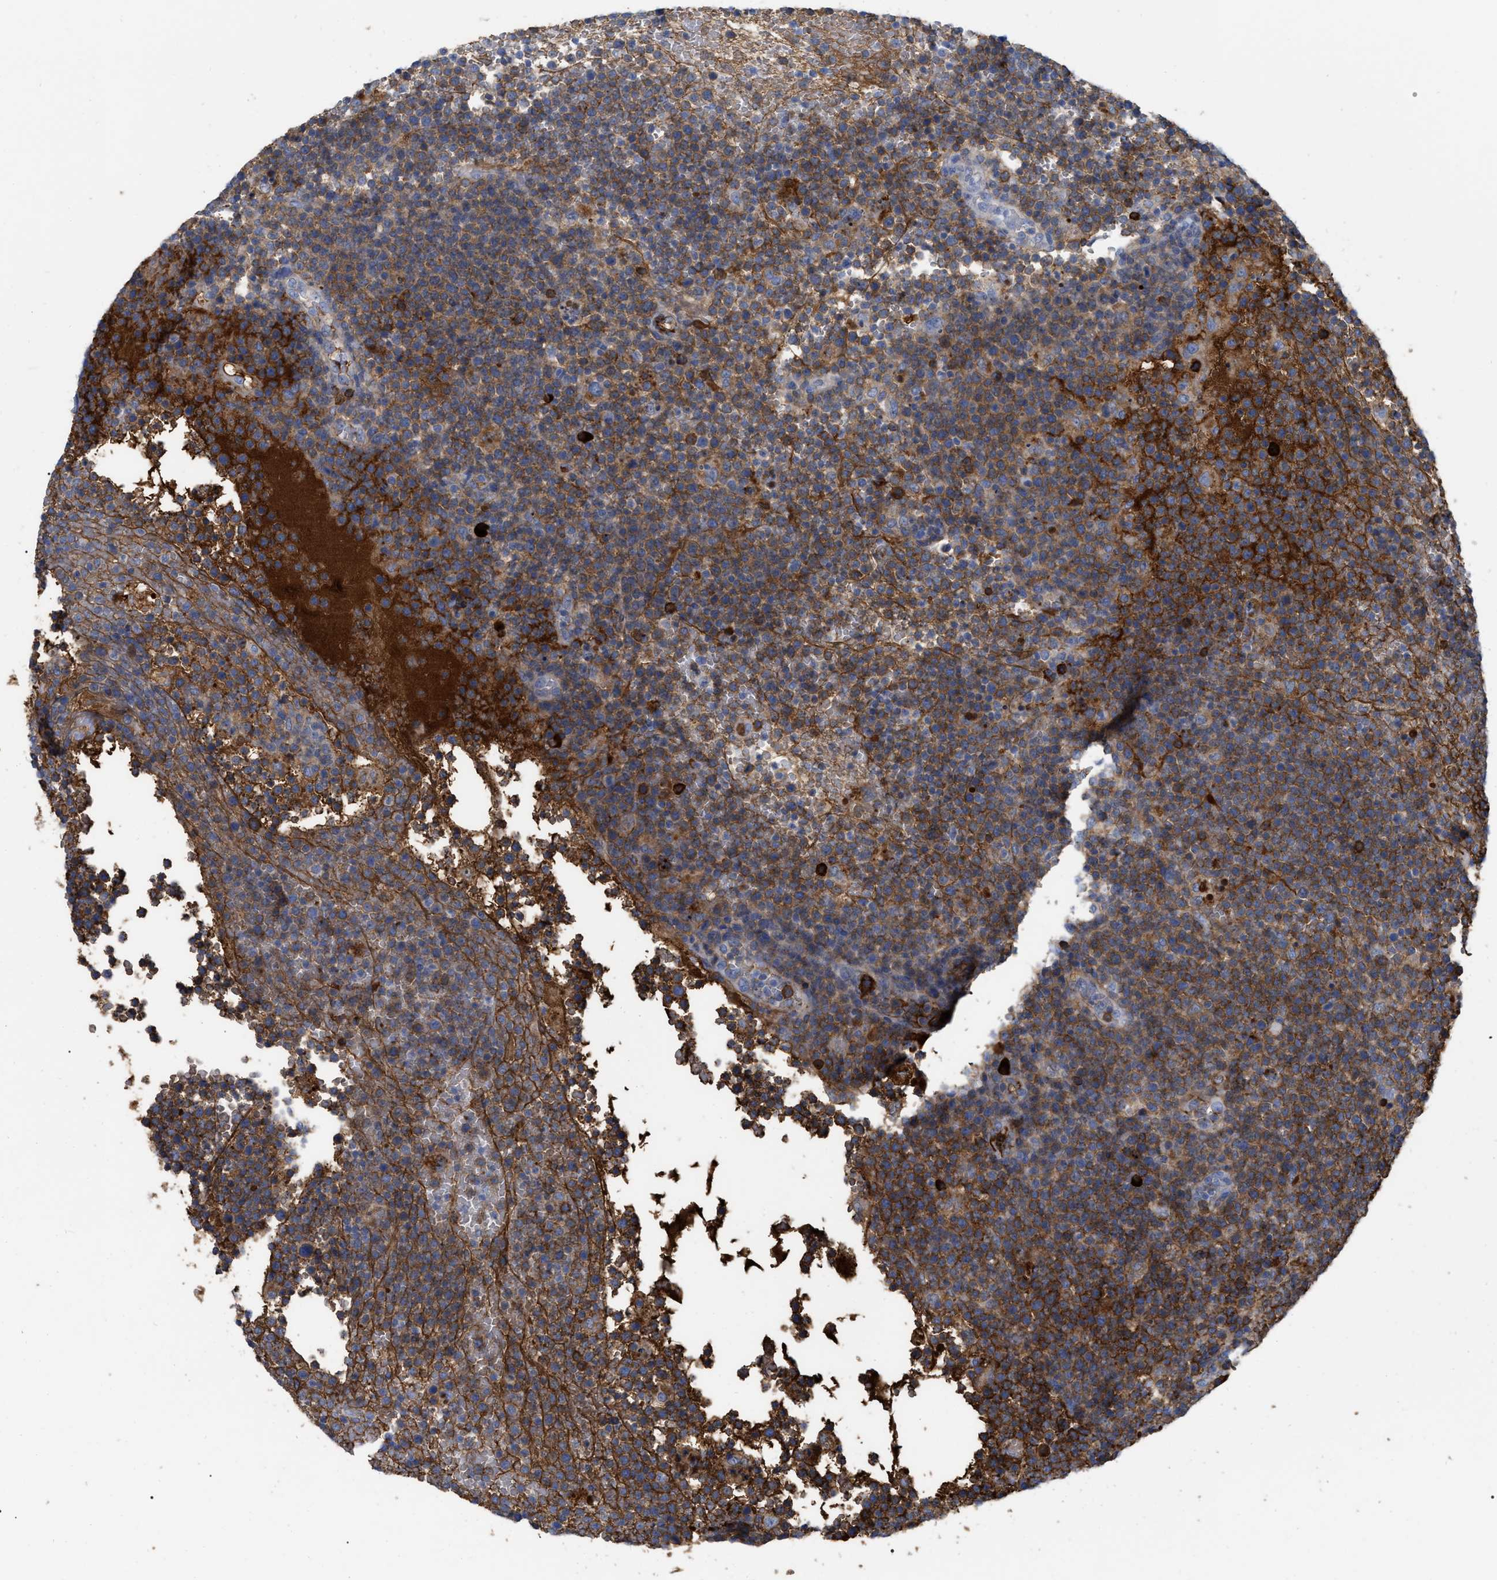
{"staining": {"intensity": "moderate", "quantity": ">75%", "location": "cytoplasmic/membranous"}, "tissue": "lymphoma", "cell_type": "Tumor cells", "image_type": "cancer", "snomed": [{"axis": "morphology", "description": "Malignant lymphoma, non-Hodgkin's type, High grade"}, {"axis": "topography", "description": "Lymph node"}], "caption": "About >75% of tumor cells in lymphoma reveal moderate cytoplasmic/membranous protein staining as visualized by brown immunohistochemical staining.", "gene": "IGHV5-51", "patient": {"sex": "male", "age": 61}}